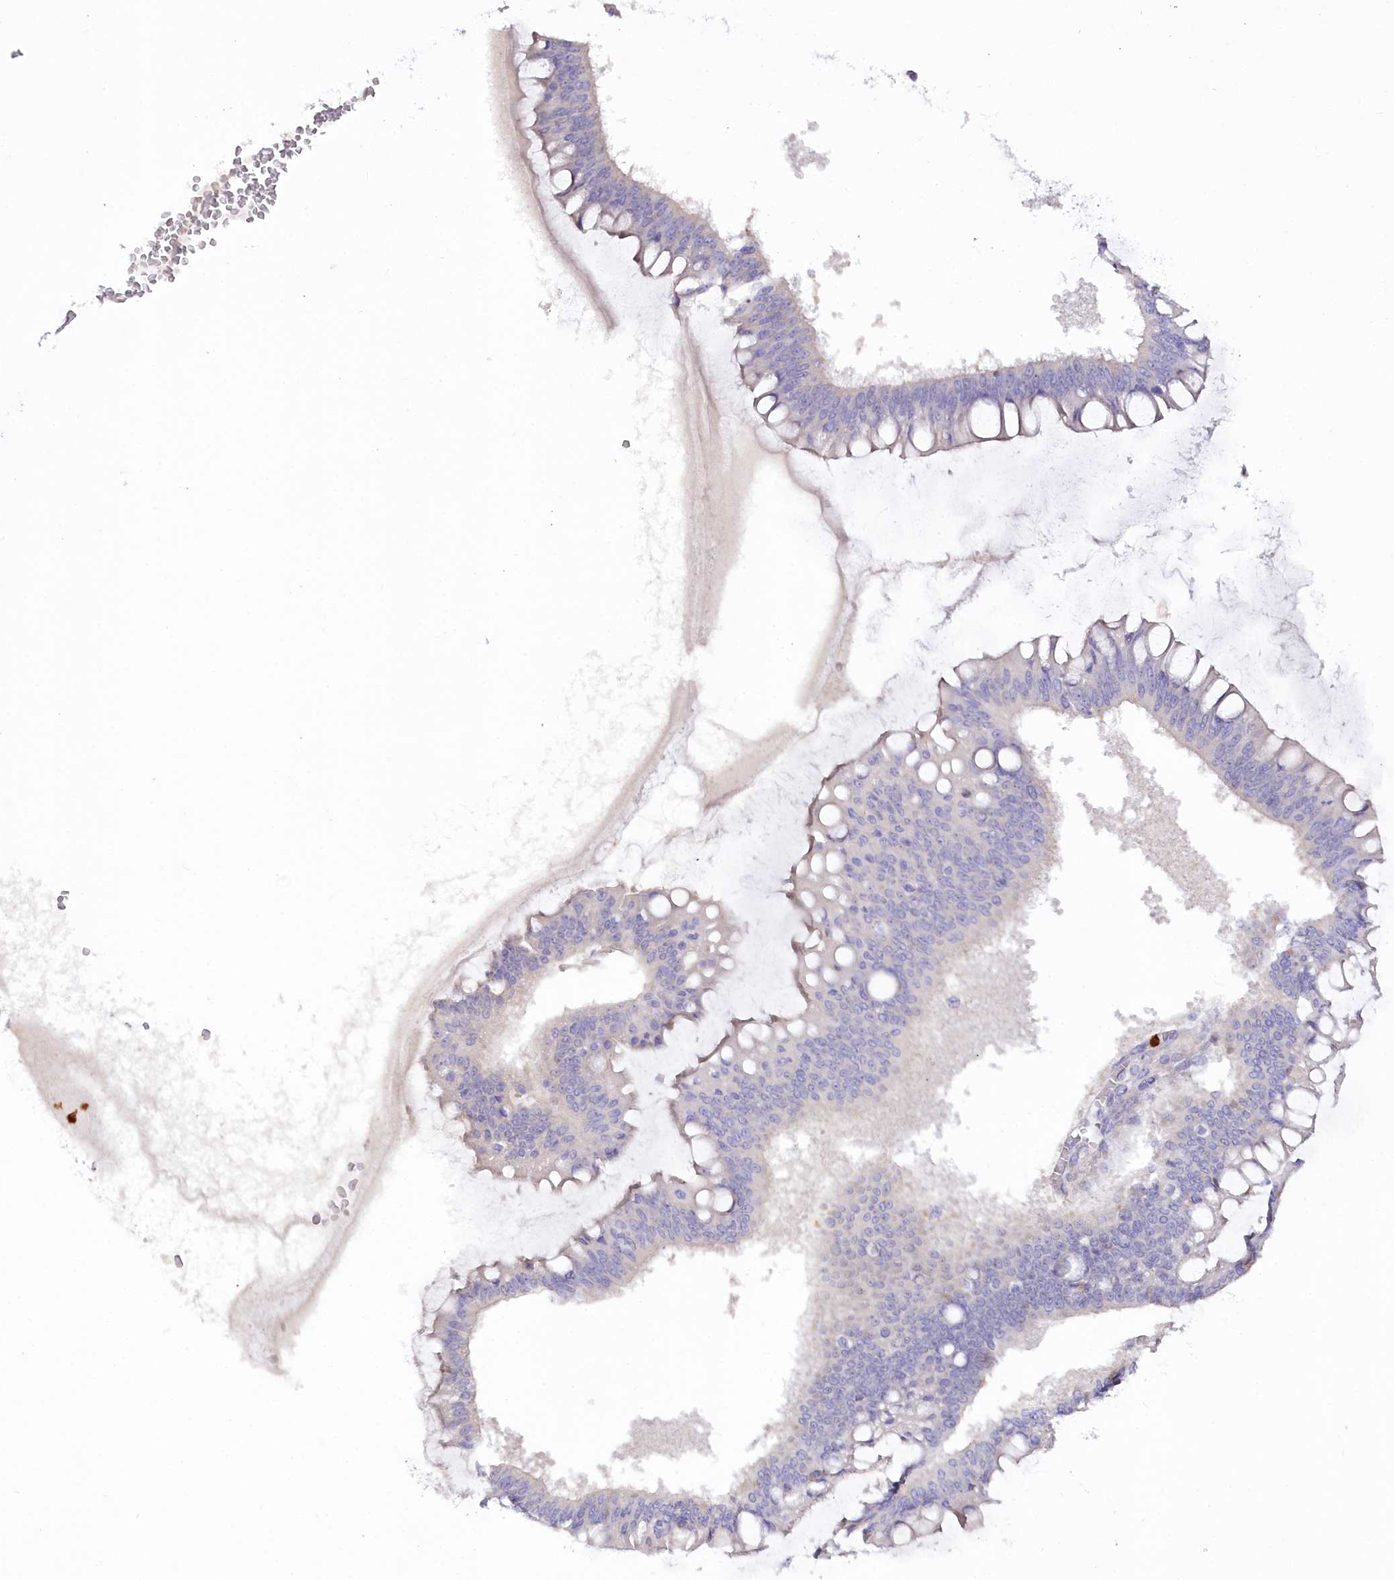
{"staining": {"intensity": "negative", "quantity": "none", "location": "none"}, "tissue": "ovarian cancer", "cell_type": "Tumor cells", "image_type": "cancer", "snomed": [{"axis": "morphology", "description": "Cystadenocarcinoma, mucinous, NOS"}, {"axis": "topography", "description": "Ovary"}], "caption": "Protein analysis of mucinous cystadenocarcinoma (ovarian) displays no significant expression in tumor cells.", "gene": "DPYD", "patient": {"sex": "female", "age": 73}}